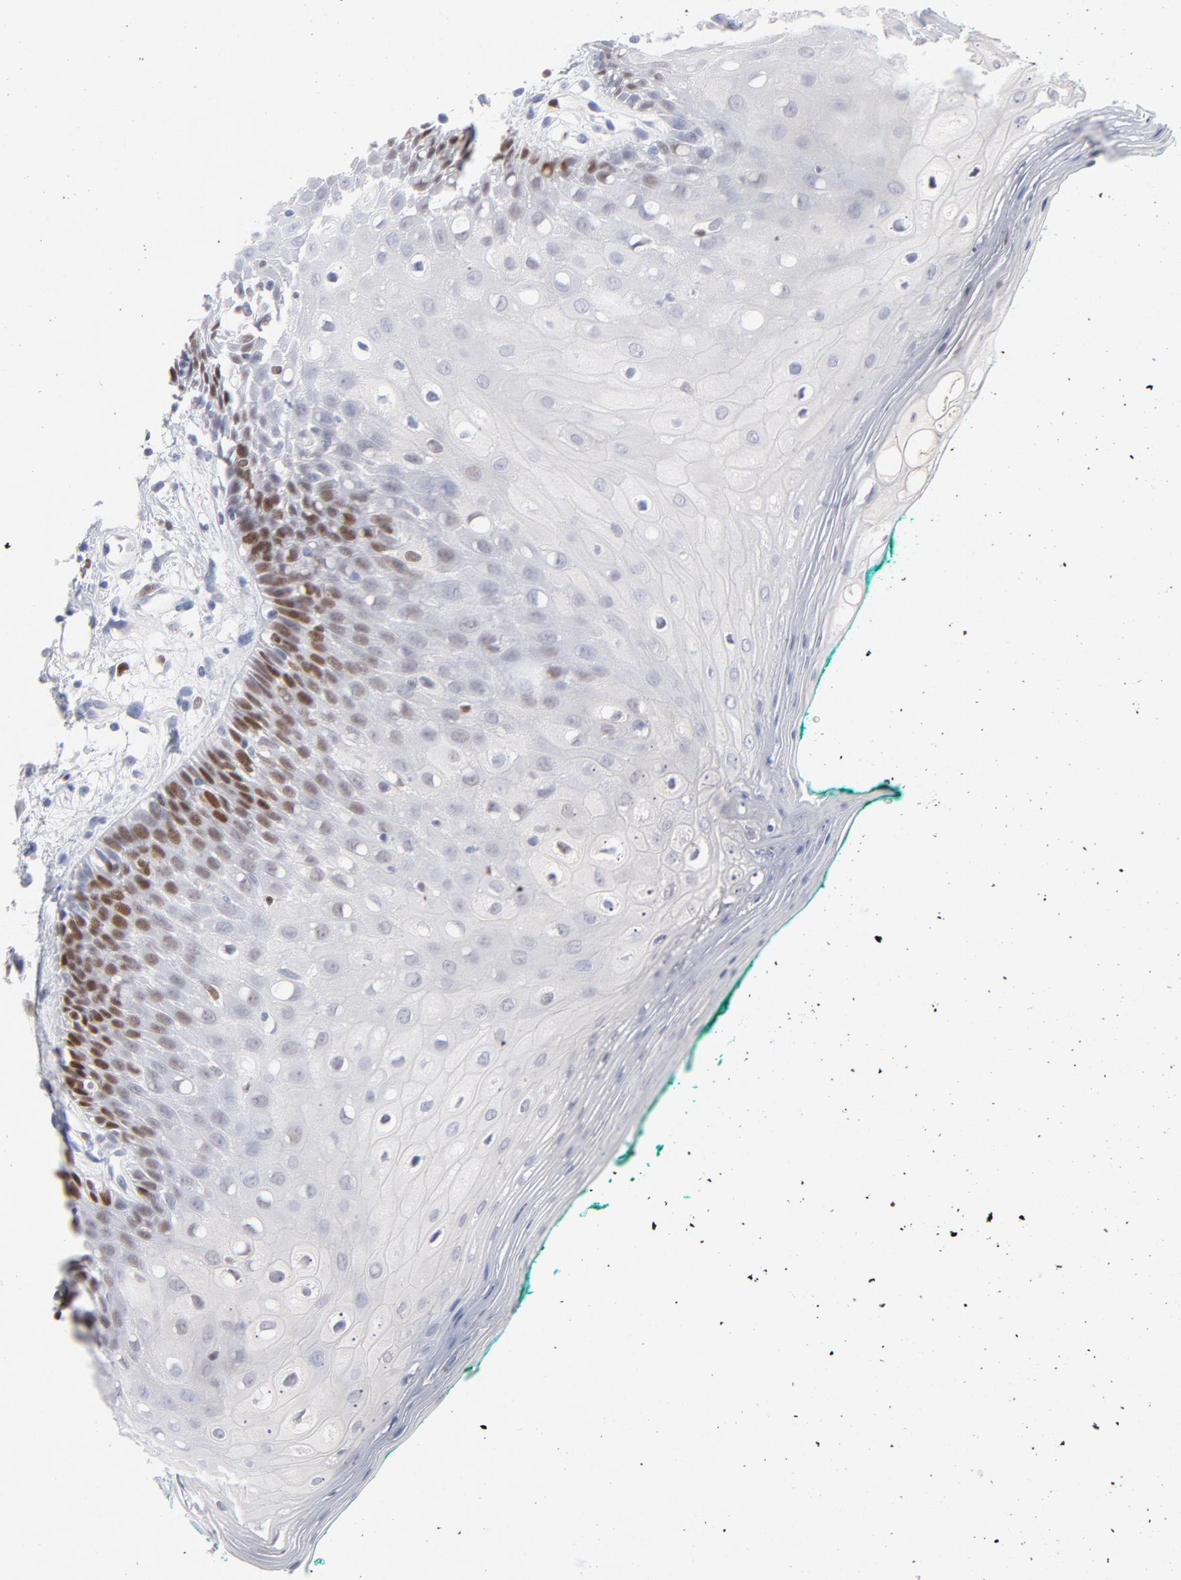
{"staining": {"intensity": "strong", "quantity": "<25%", "location": "nuclear"}, "tissue": "oral mucosa", "cell_type": "Squamous epithelial cells", "image_type": "normal", "snomed": [{"axis": "morphology", "description": "Normal tissue, NOS"}, {"axis": "morphology", "description": "Squamous cell carcinoma, NOS"}, {"axis": "topography", "description": "Skeletal muscle"}, {"axis": "topography", "description": "Oral tissue"}, {"axis": "topography", "description": "Head-Neck"}], "caption": "Benign oral mucosa demonstrates strong nuclear positivity in about <25% of squamous epithelial cells Immunohistochemistry stains the protein in brown and the nuclei are stained blue..", "gene": "MCM7", "patient": {"sex": "female", "age": 84}}